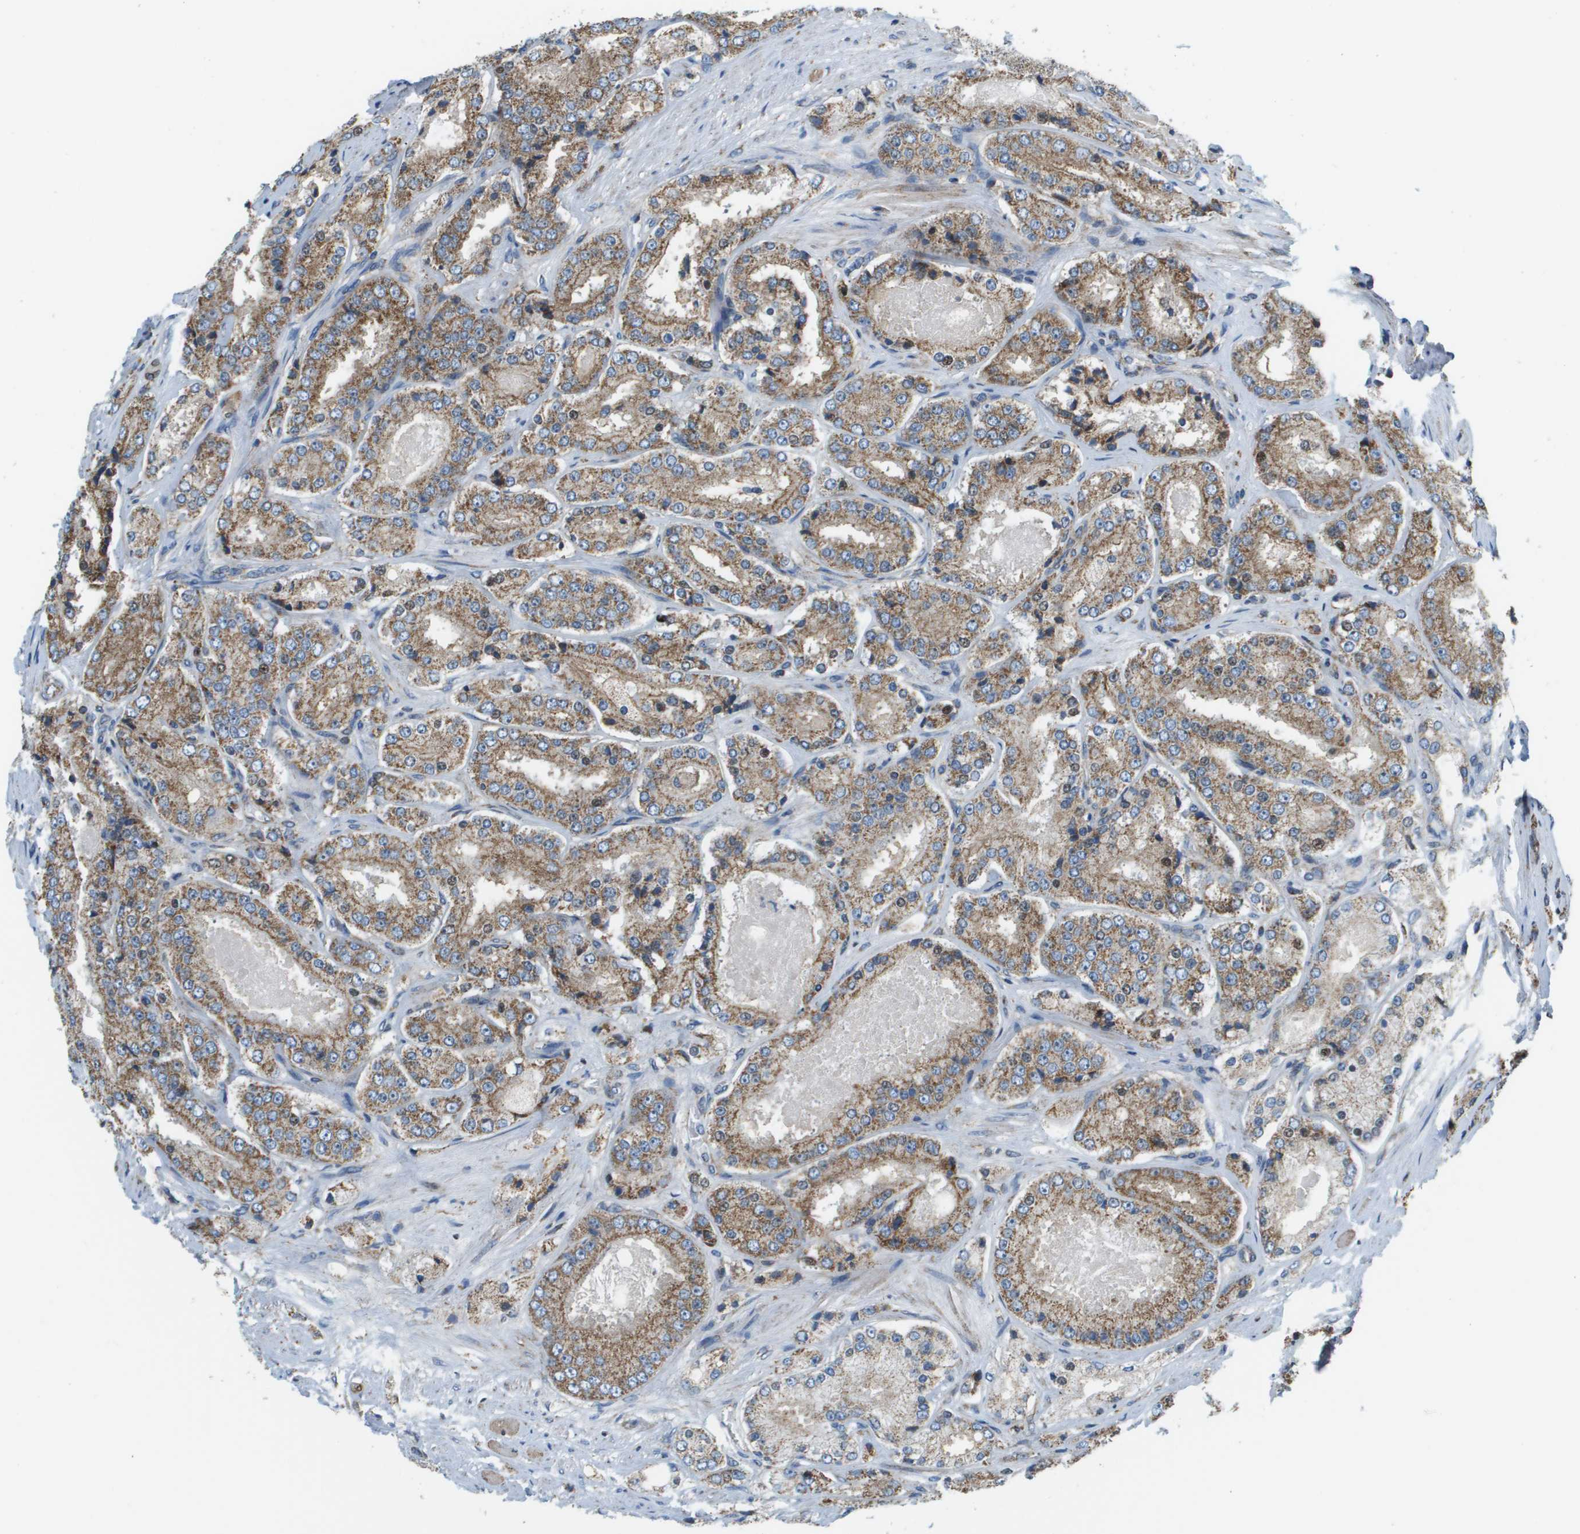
{"staining": {"intensity": "moderate", "quantity": ">75%", "location": "cytoplasmic/membranous"}, "tissue": "prostate cancer", "cell_type": "Tumor cells", "image_type": "cancer", "snomed": [{"axis": "morphology", "description": "Adenocarcinoma, High grade"}, {"axis": "topography", "description": "Prostate"}], "caption": "Immunohistochemical staining of prostate high-grade adenocarcinoma shows moderate cytoplasmic/membranous protein staining in approximately >75% of tumor cells.", "gene": "TAOK3", "patient": {"sex": "male", "age": 65}}